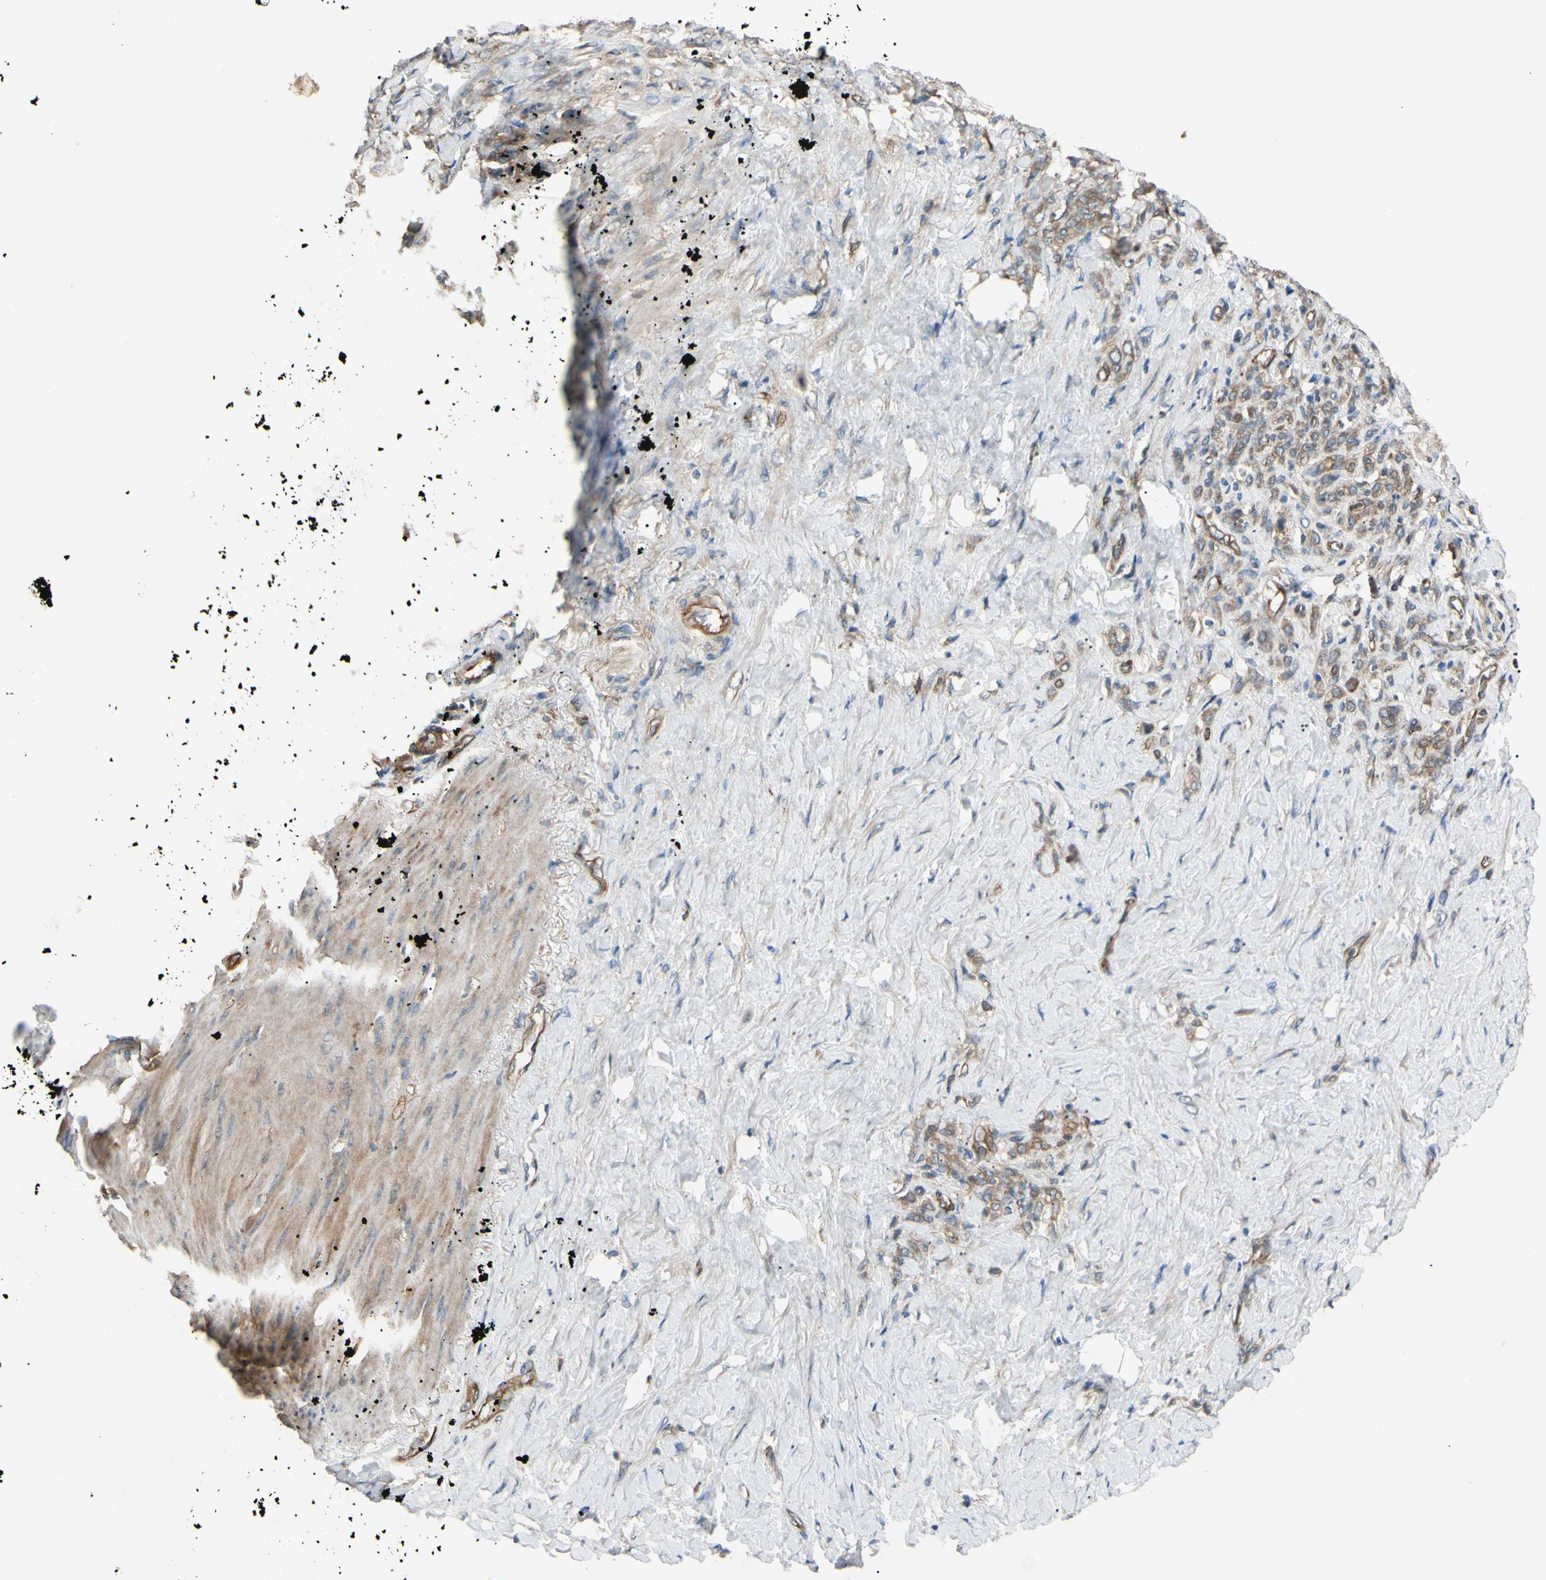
{"staining": {"intensity": "moderate", "quantity": ">75%", "location": "cytoplasmic/membranous"}, "tissue": "stomach cancer", "cell_type": "Tumor cells", "image_type": "cancer", "snomed": [{"axis": "morphology", "description": "Adenocarcinoma, NOS"}, {"axis": "topography", "description": "Stomach"}], "caption": "Immunohistochemical staining of adenocarcinoma (stomach) demonstrates medium levels of moderate cytoplasmic/membranous staining in about >75% of tumor cells.", "gene": "PTPN12", "patient": {"sex": "male", "age": 82}}